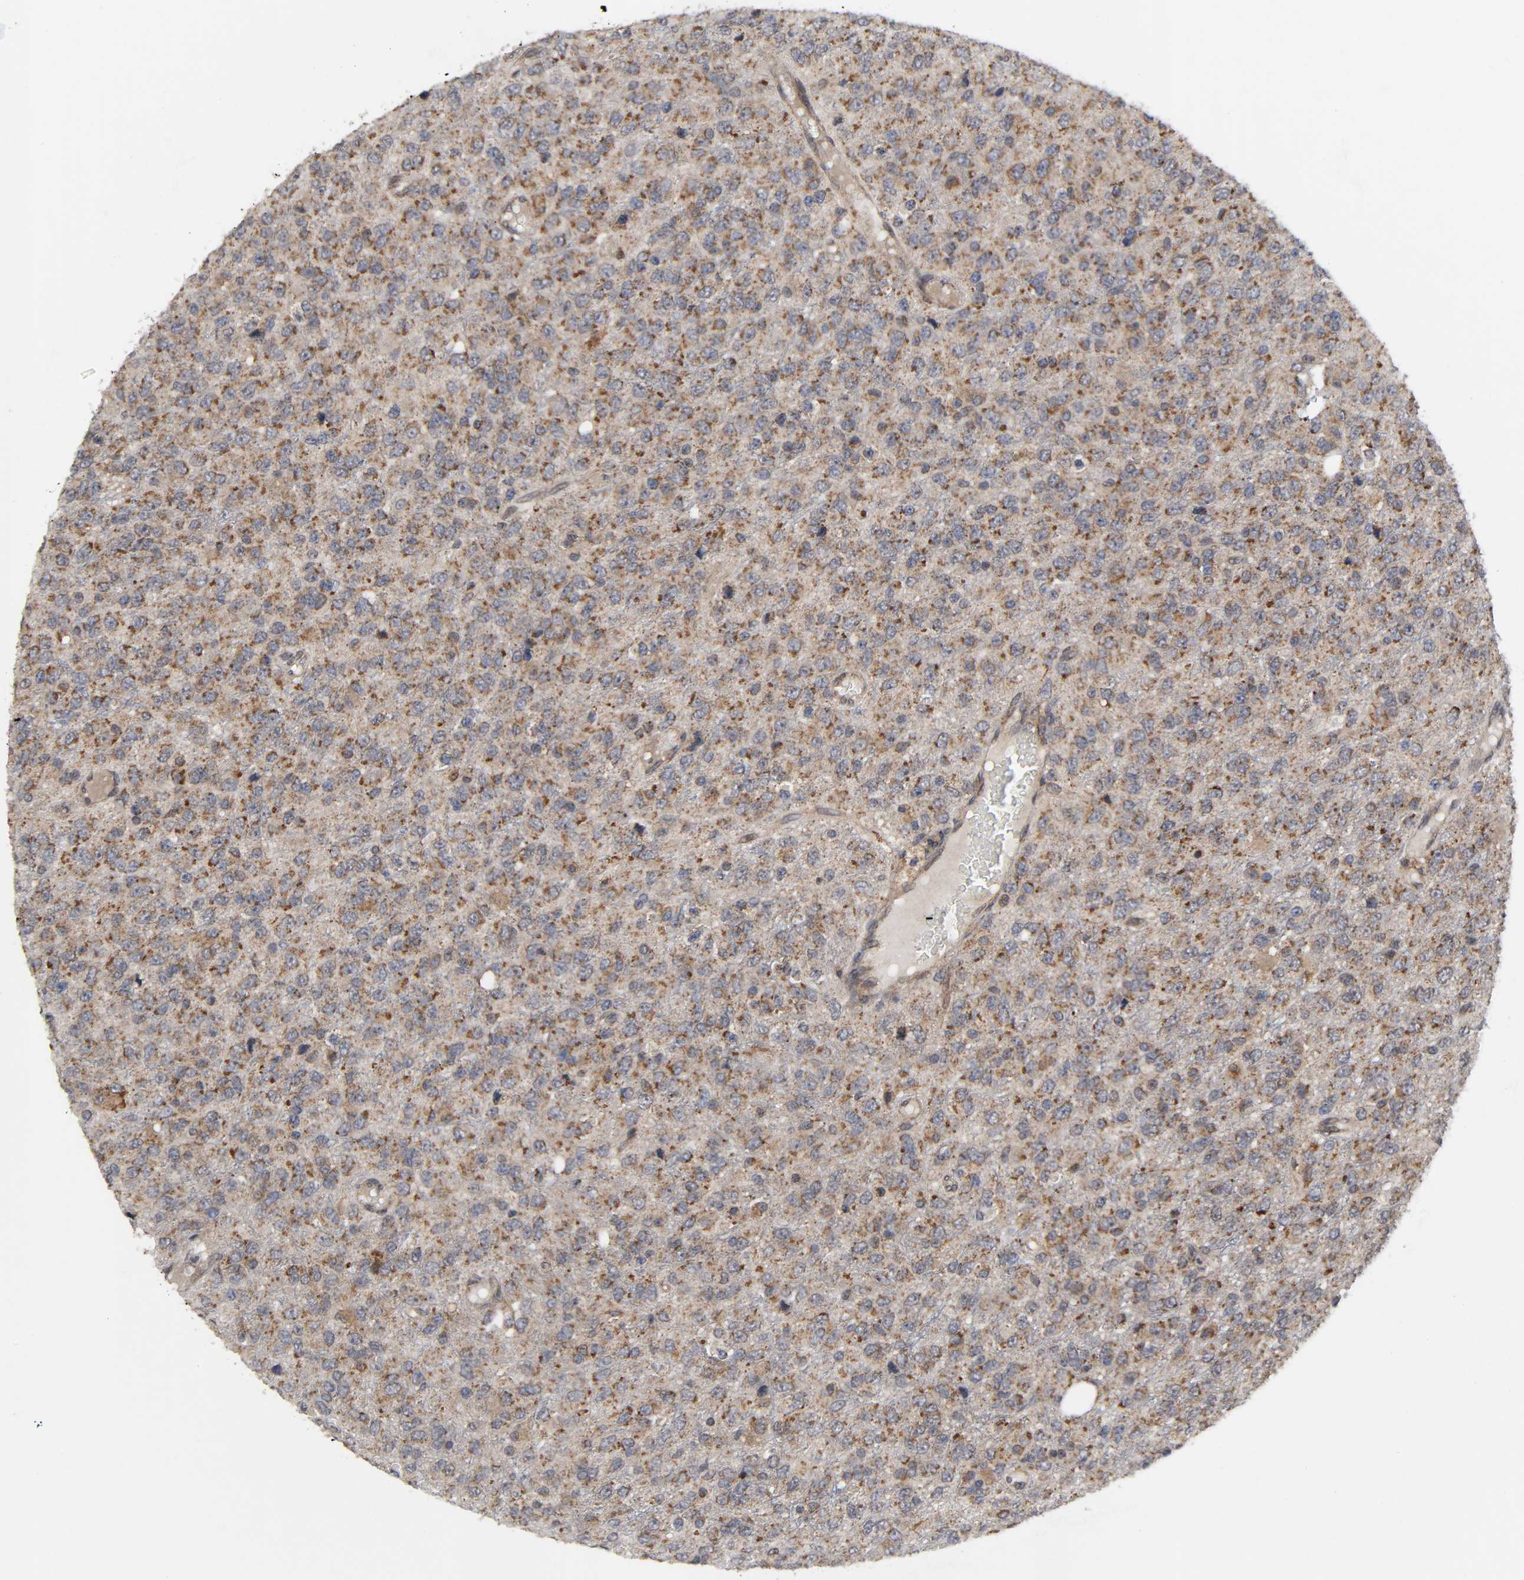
{"staining": {"intensity": "strong", "quantity": ">75%", "location": "cytoplasmic/membranous"}, "tissue": "glioma", "cell_type": "Tumor cells", "image_type": "cancer", "snomed": [{"axis": "morphology", "description": "Glioma, malignant, High grade"}, {"axis": "topography", "description": "pancreas cauda"}], "caption": "Immunohistochemistry of glioma demonstrates high levels of strong cytoplasmic/membranous expression in about >75% of tumor cells.", "gene": "SLC30A9", "patient": {"sex": "male", "age": 60}}